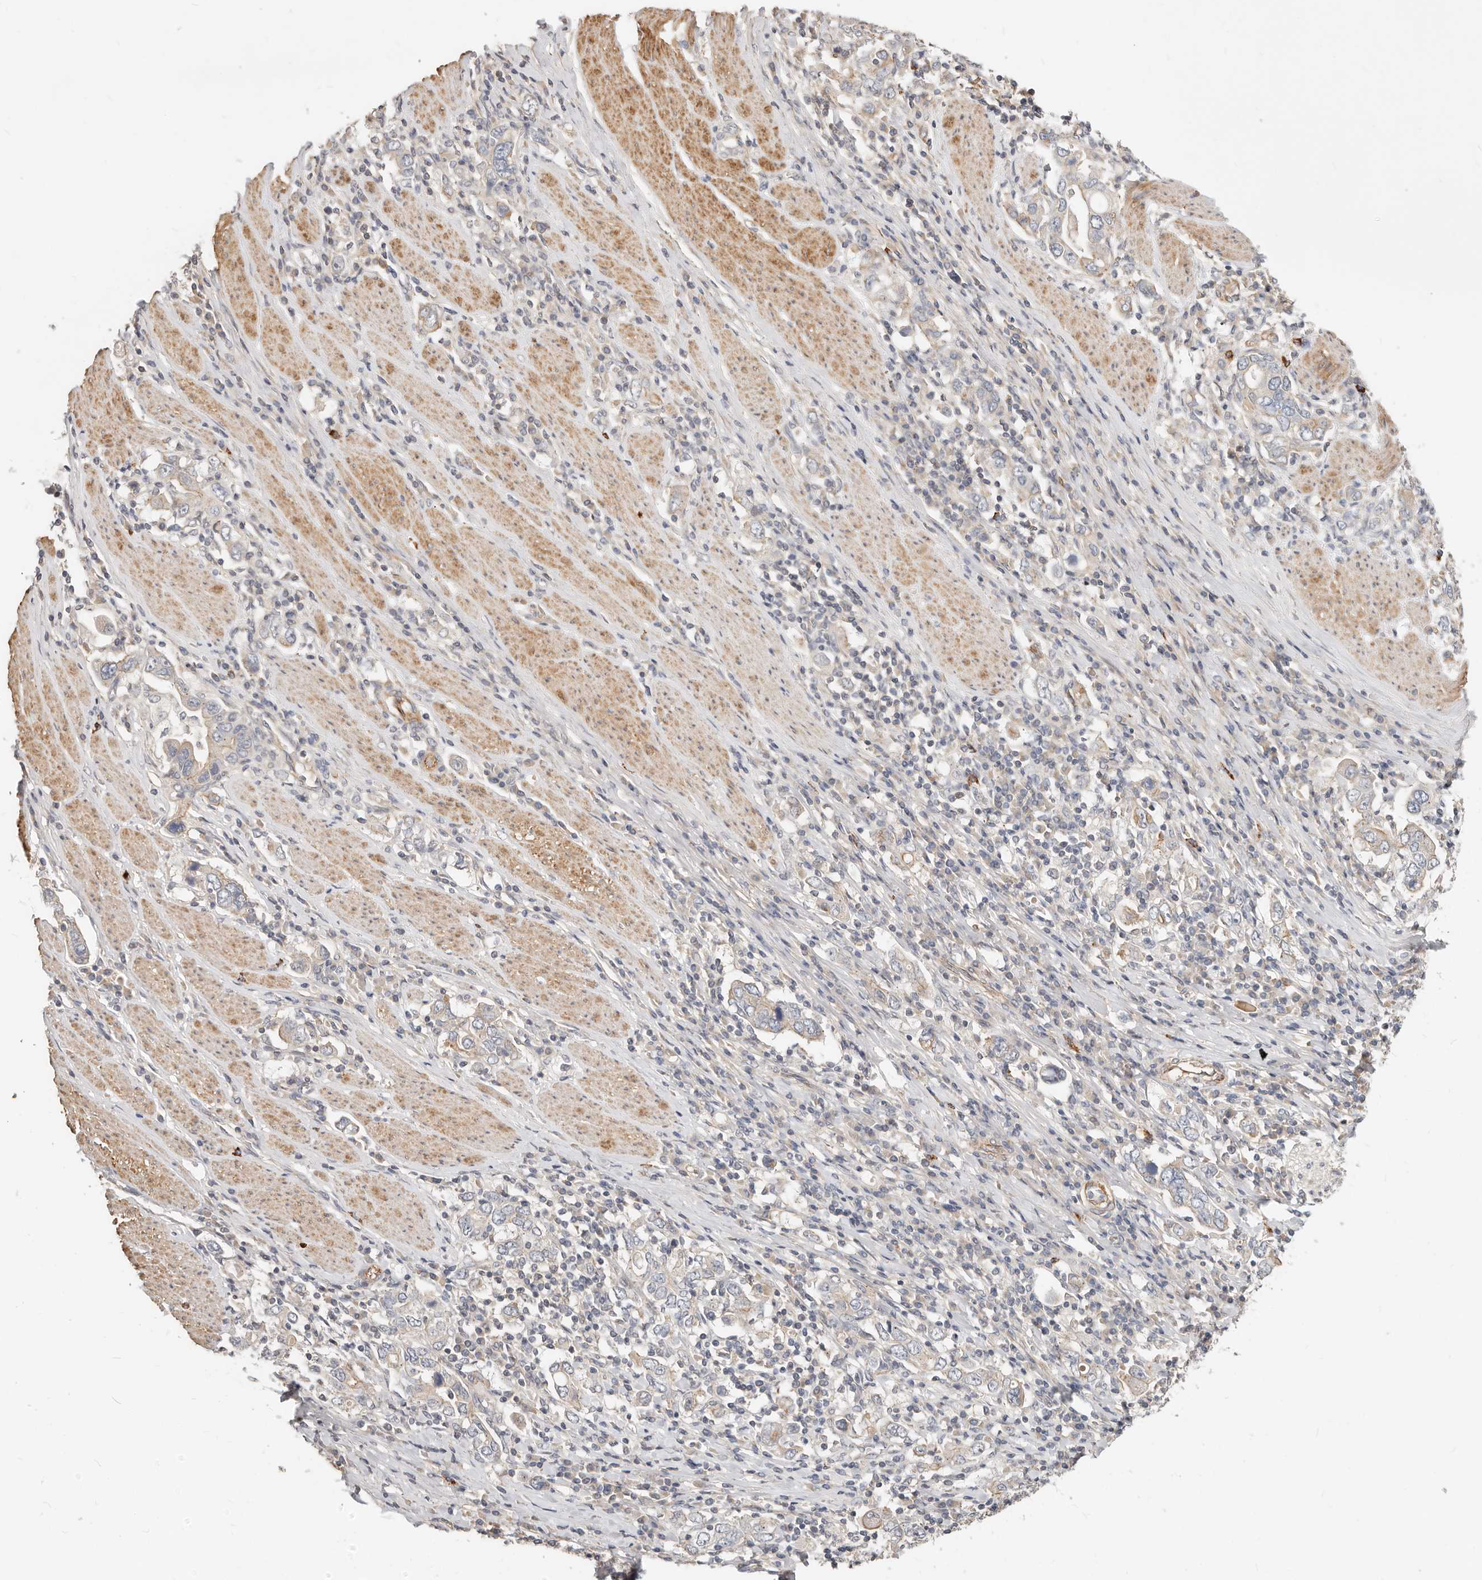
{"staining": {"intensity": "negative", "quantity": "none", "location": "none"}, "tissue": "stomach cancer", "cell_type": "Tumor cells", "image_type": "cancer", "snomed": [{"axis": "morphology", "description": "Adenocarcinoma, NOS"}, {"axis": "topography", "description": "Stomach, upper"}], "caption": "IHC photomicrograph of neoplastic tissue: human adenocarcinoma (stomach) stained with DAB (3,3'-diaminobenzidine) demonstrates no significant protein expression in tumor cells. (DAB (3,3'-diaminobenzidine) IHC, high magnification).", "gene": "ZRANB1", "patient": {"sex": "male", "age": 62}}